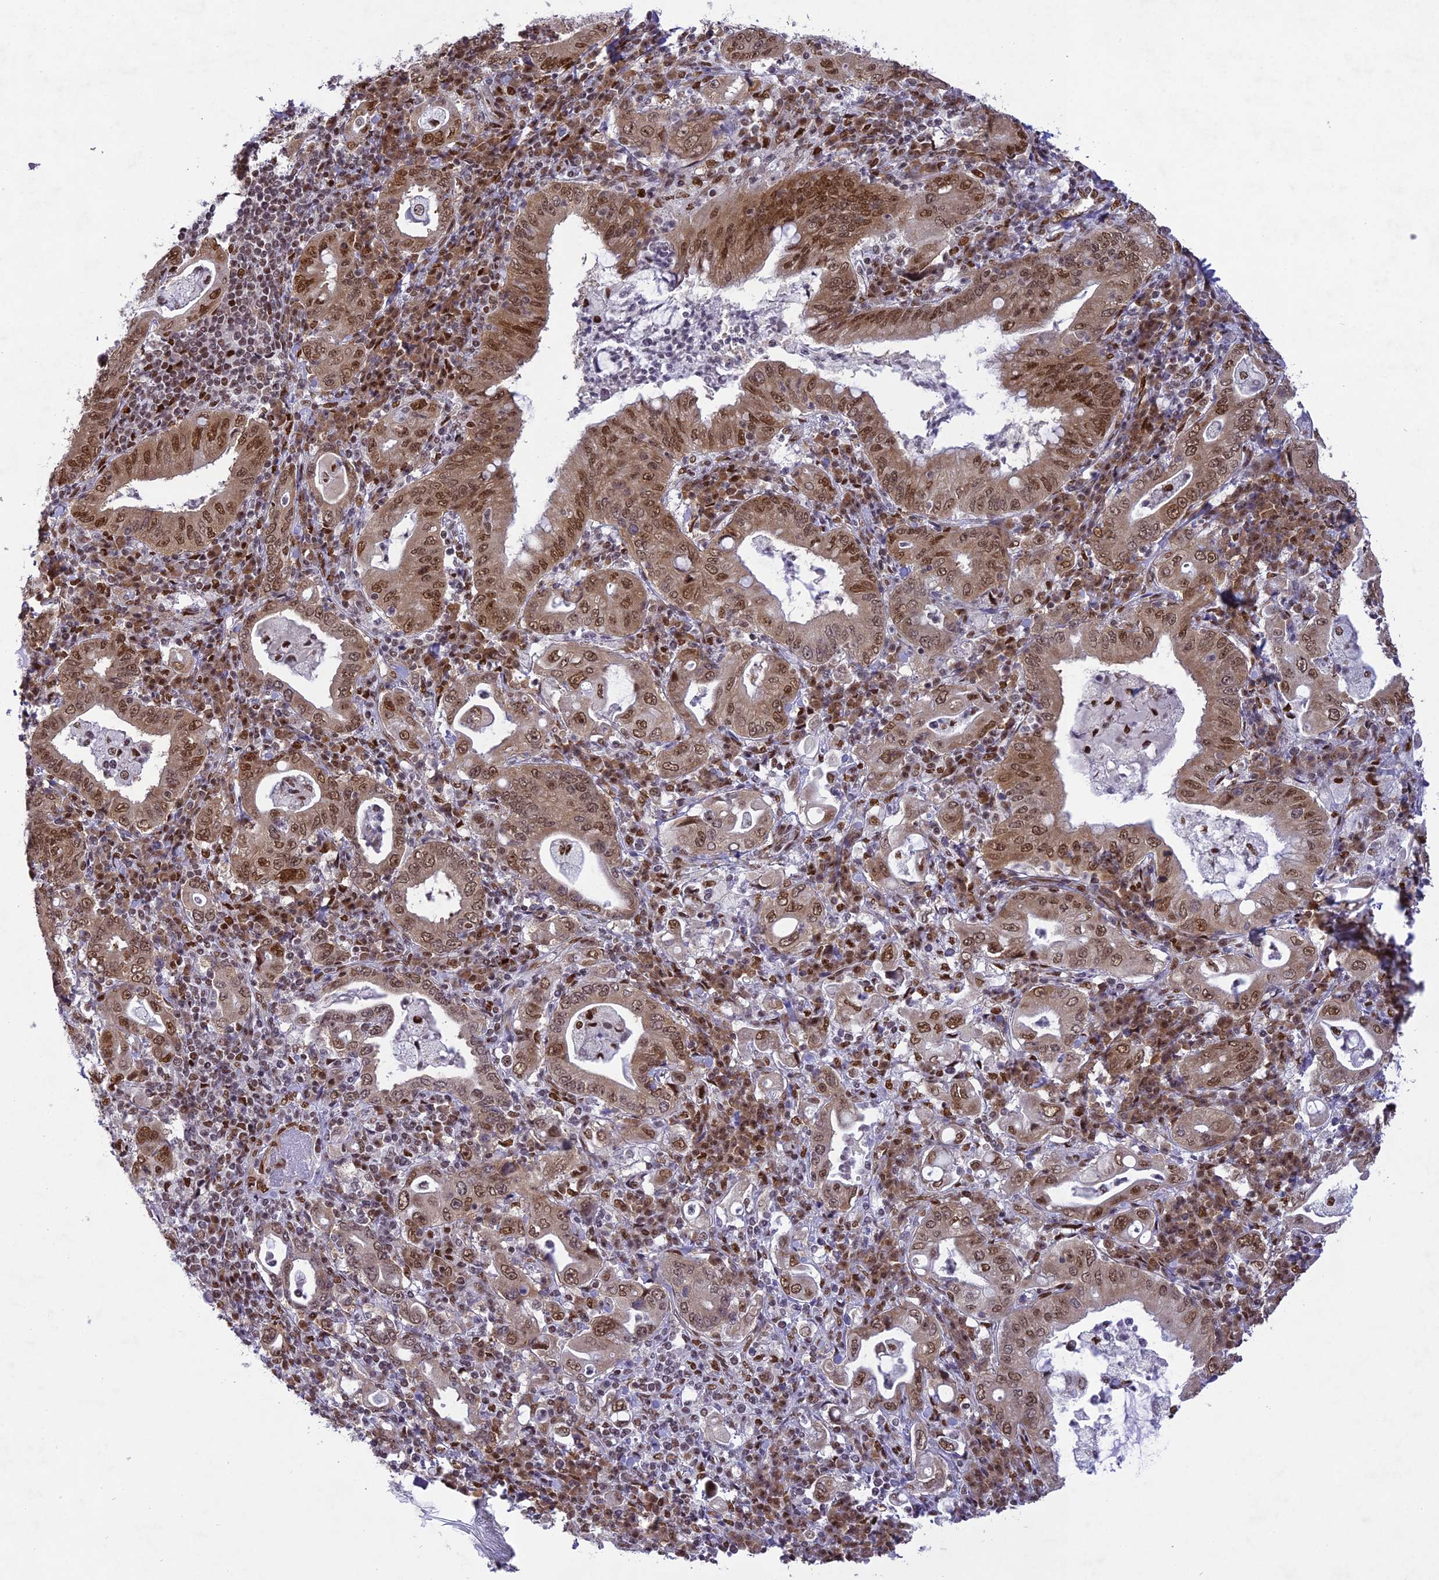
{"staining": {"intensity": "moderate", "quantity": ">75%", "location": "cytoplasmic/membranous,nuclear"}, "tissue": "stomach cancer", "cell_type": "Tumor cells", "image_type": "cancer", "snomed": [{"axis": "morphology", "description": "Normal tissue, NOS"}, {"axis": "morphology", "description": "Adenocarcinoma, NOS"}, {"axis": "topography", "description": "Esophagus"}, {"axis": "topography", "description": "Stomach, upper"}, {"axis": "topography", "description": "Peripheral nerve tissue"}], "caption": "Human stomach adenocarcinoma stained with a brown dye shows moderate cytoplasmic/membranous and nuclear positive staining in approximately >75% of tumor cells.", "gene": "DDX1", "patient": {"sex": "male", "age": 62}}